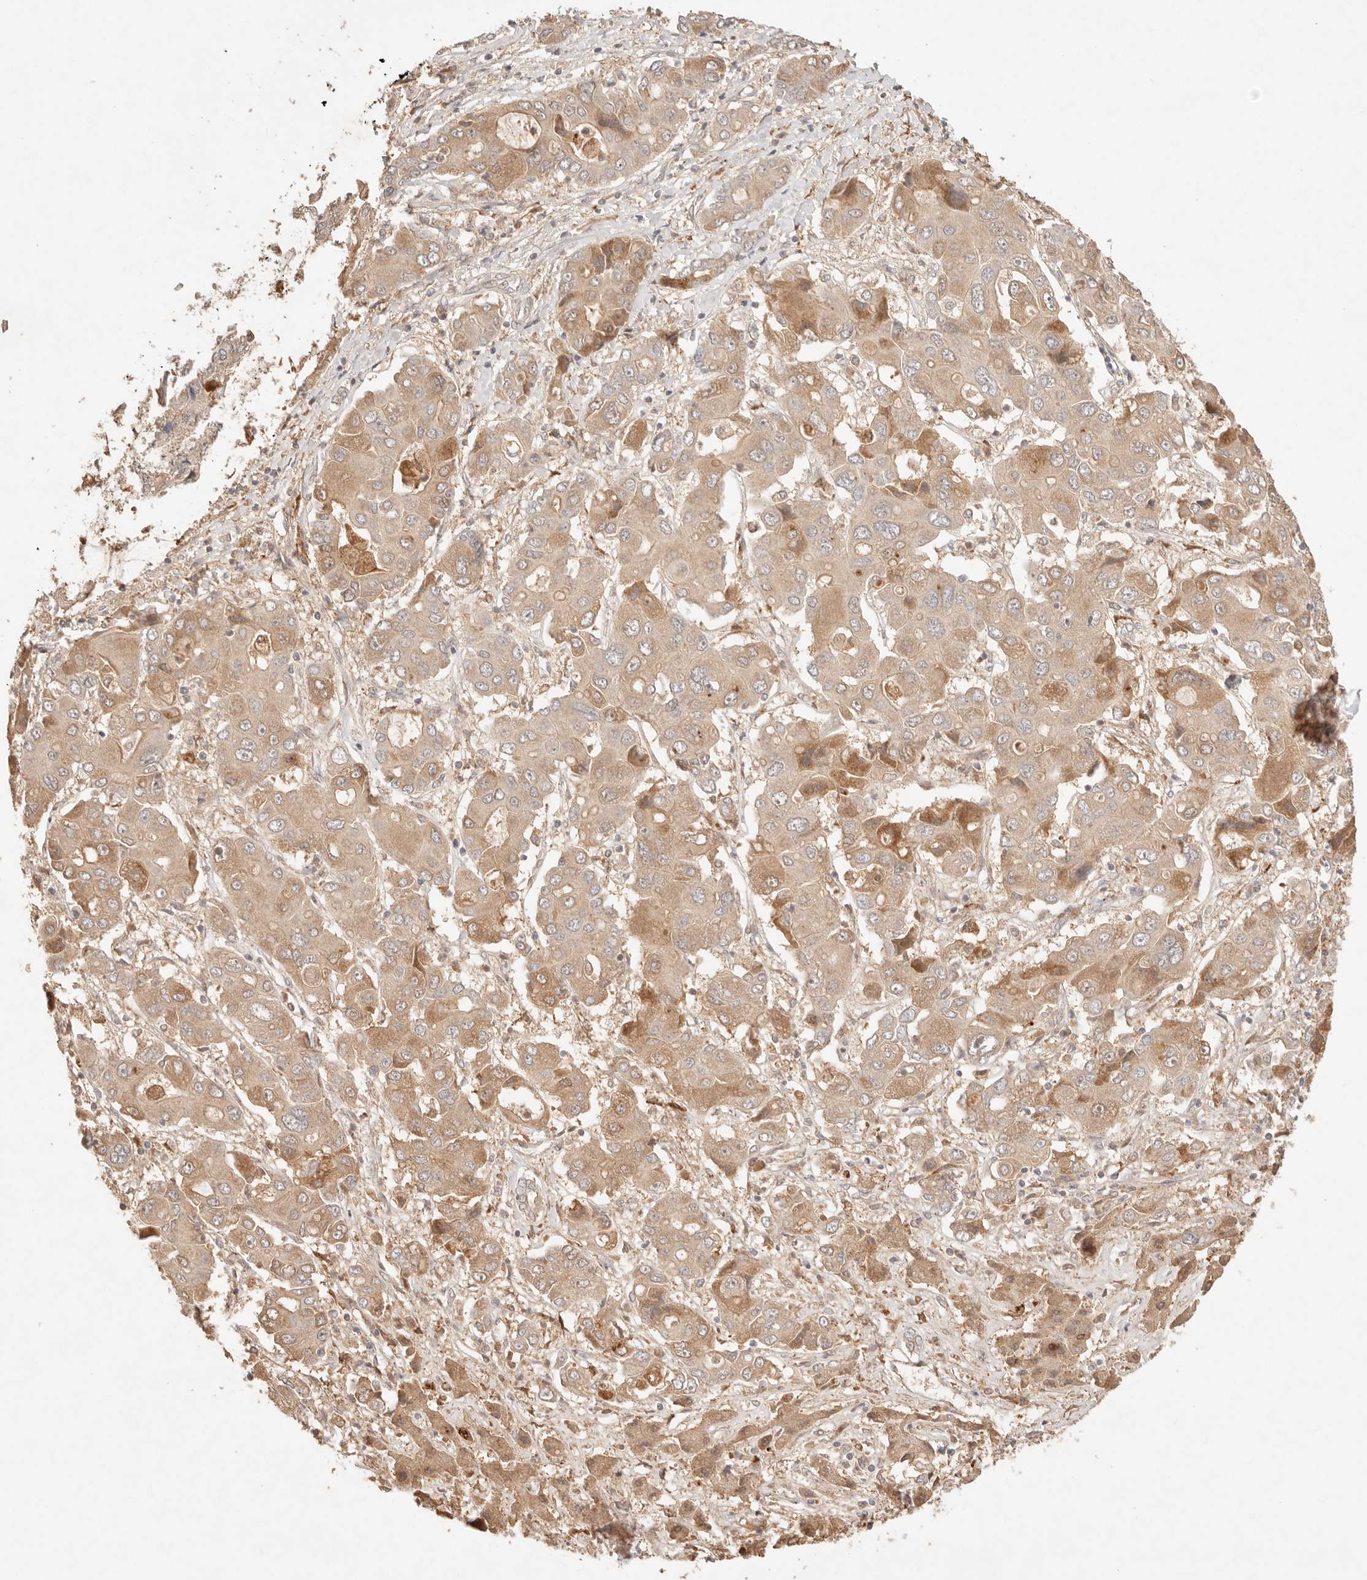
{"staining": {"intensity": "moderate", "quantity": ">75%", "location": "cytoplasmic/membranous"}, "tissue": "liver cancer", "cell_type": "Tumor cells", "image_type": "cancer", "snomed": [{"axis": "morphology", "description": "Cholangiocarcinoma"}, {"axis": "topography", "description": "Liver"}], "caption": "The photomicrograph demonstrates immunohistochemical staining of liver cancer. There is moderate cytoplasmic/membranous positivity is present in approximately >75% of tumor cells.", "gene": "PHLDA3", "patient": {"sex": "male", "age": 67}}